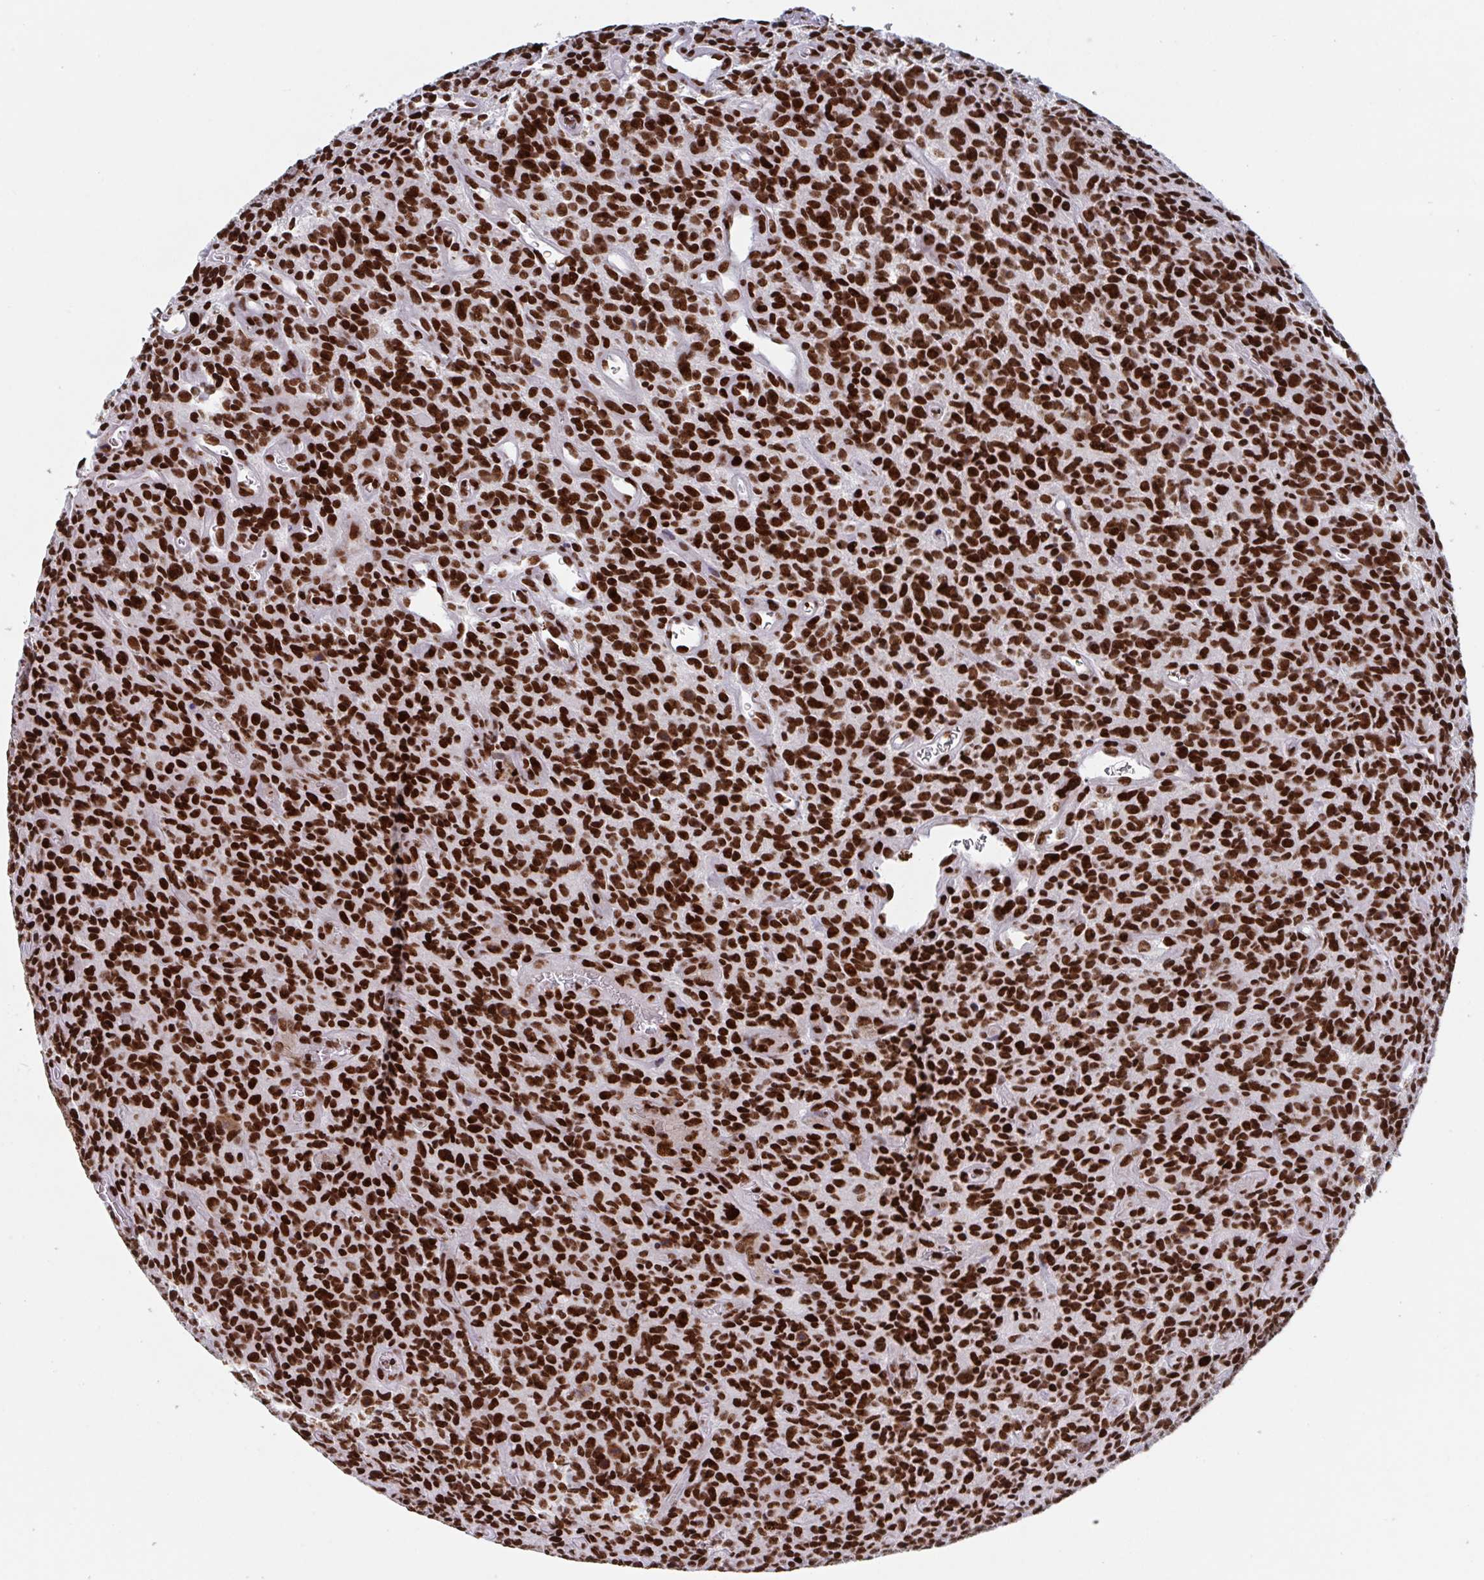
{"staining": {"intensity": "strong", "quantity": ">75%", "location": "nuclear"}, "tissue": "glioma", "cell_type": "Tumor cells", "image_type": "cancer", "snomed": [{"axis": "morphology", "description": "Glioma, malignant, High grade"}, {"axis": "topography", "description": "Brain"}], "caption": "Immunohistochemical staining of human glioma reveals high levels of strong nuclear protein expression in about >75% of tumor cells.", "gene": "ZNF607", "patient": {"sex": "male", "age": 76}}